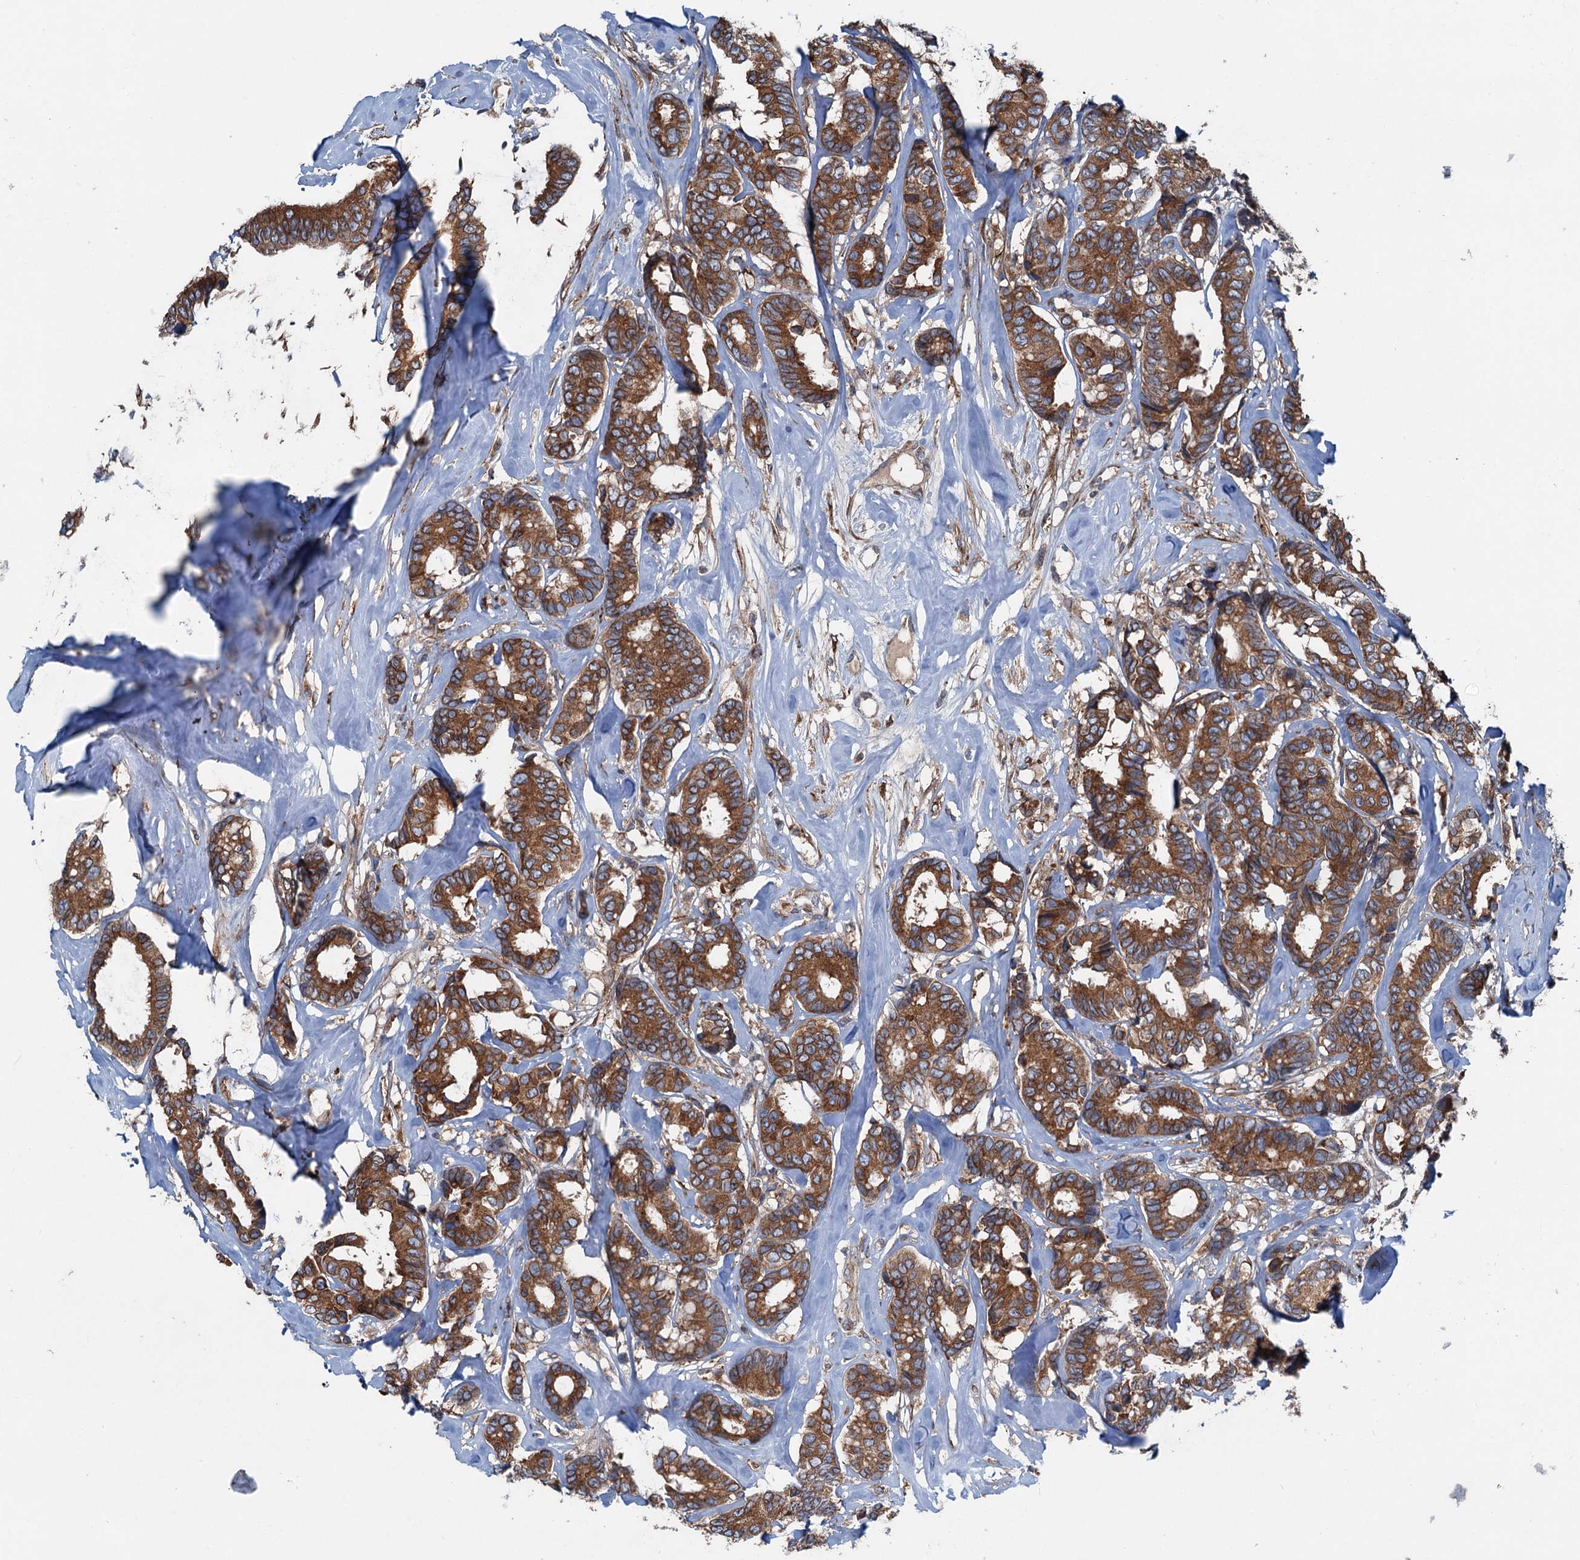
{"staining": {"intensity": "strong", "quantity": ">75%", "location": "cytoplasmic/membranous"}, "tissue": "breast cancer", "cell_type": "Tumor cells", "image_type": "cancer", "snomed": [{"axis": "morphology", "description": "Duct carcinoma"}, {"axis": "topography", "description": "Breast"}], "caption": "This is a micrograph of immunohistochemistry (IHC) staining of breast cancer (infiltrating ductal carcinoma), which shows strong expression in the cytoplasmic/membranous of tumor cells.", "gene": "CALCOCO1", "patient": {"sex": "female", "age": 87}}